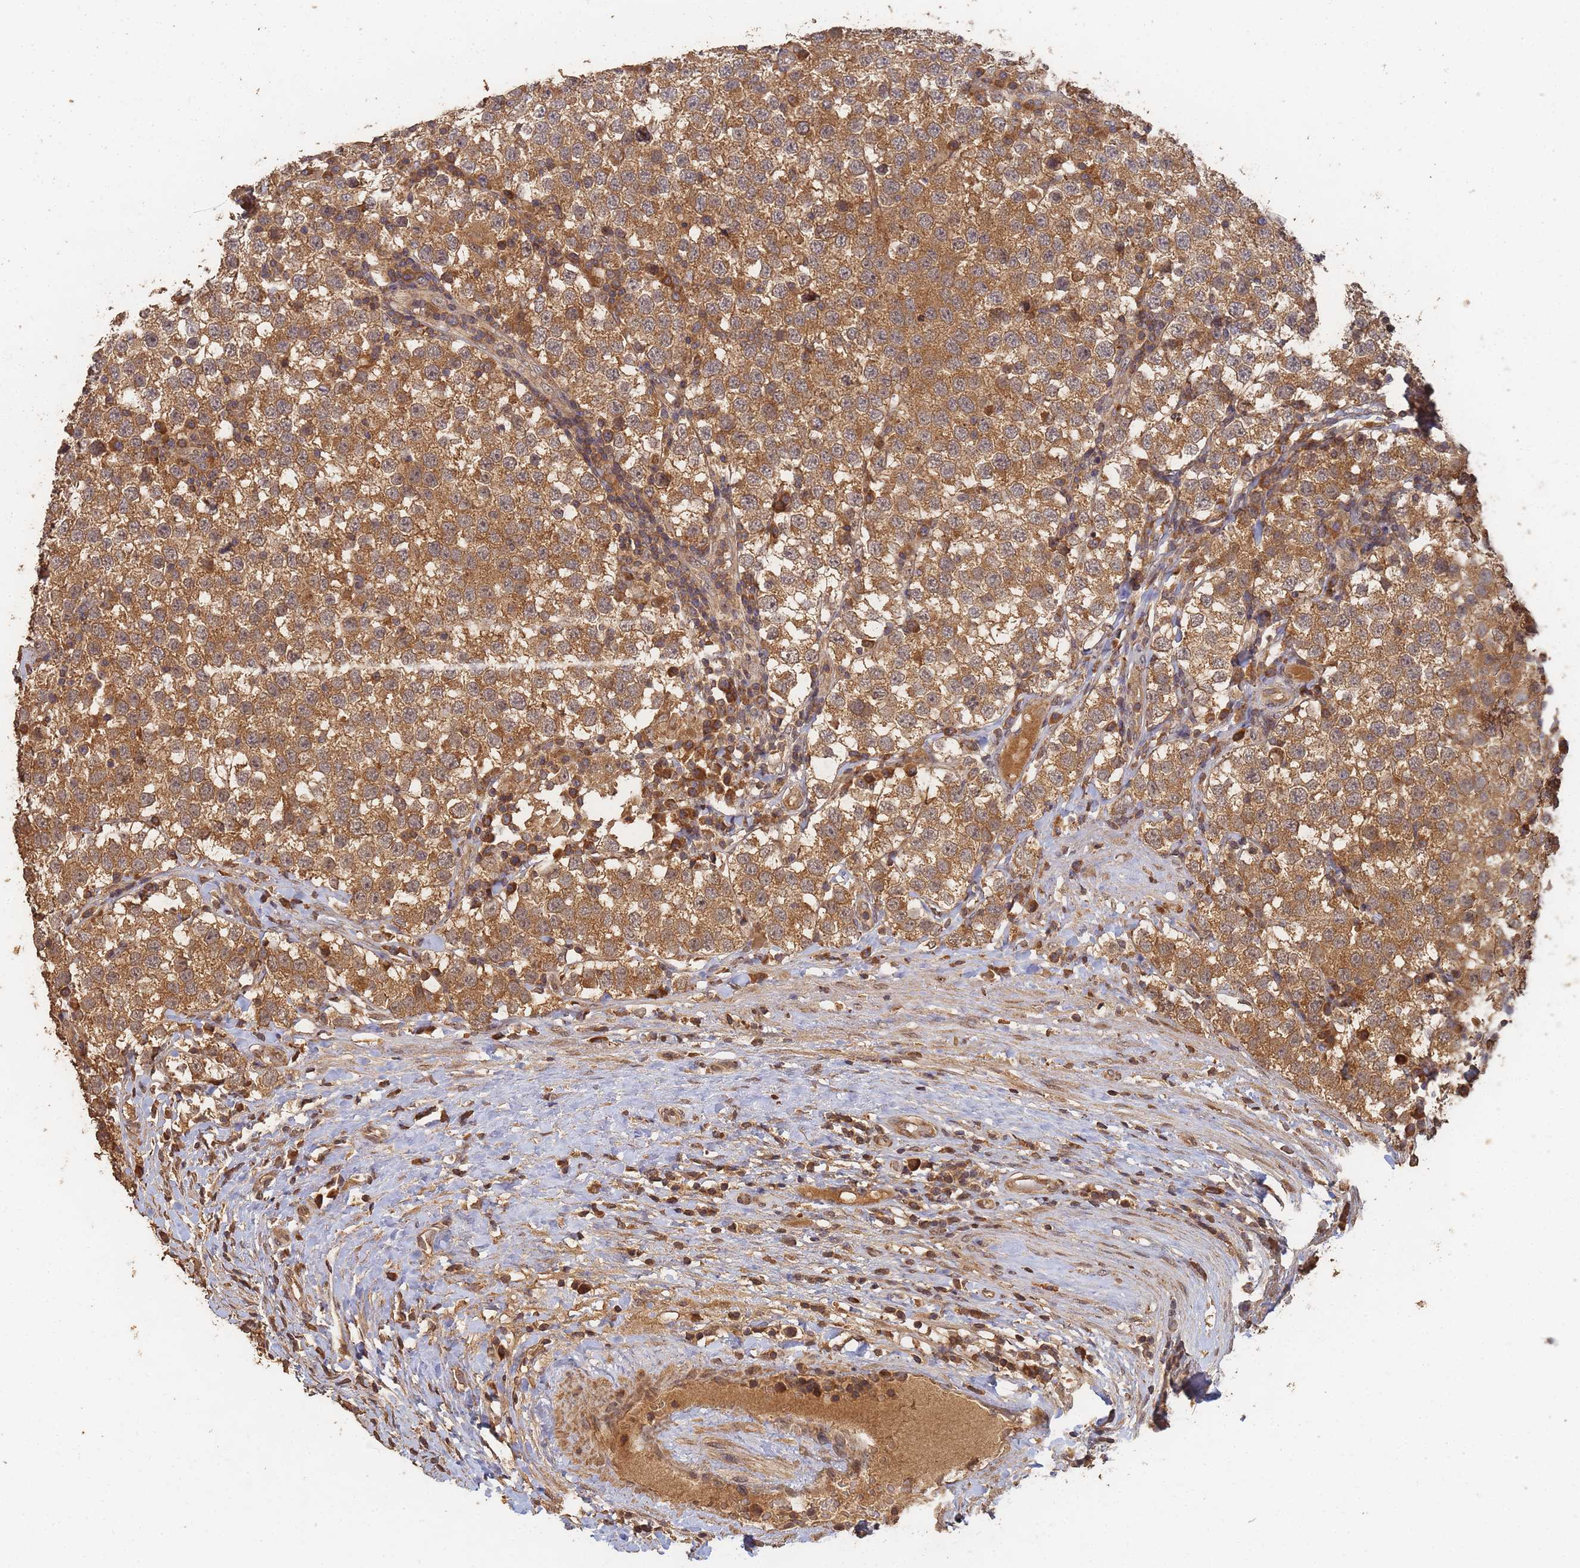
{"staining": {"intensity": "moderate", "quantity": ">75%", "location": "cytoplasmic/membranous"}, "tissue": "testis cancer", "cell_type": "Tumor cells", "image_type": "cancer", "snomed": [{"axis": "morphology", "description": "Seminoma, NOS"}, {"axis": "topography", "description": "Testis"}], "caption": "High-power microscopy captured an immunohistochemistry (IHC) histopathology image of testis seminoma, revealing moderate cytoplasmic/membranous expression in about >75% of tumor cells.", "gene": "ALKBH1", "patient": {"sex": "male", "age": 34}}